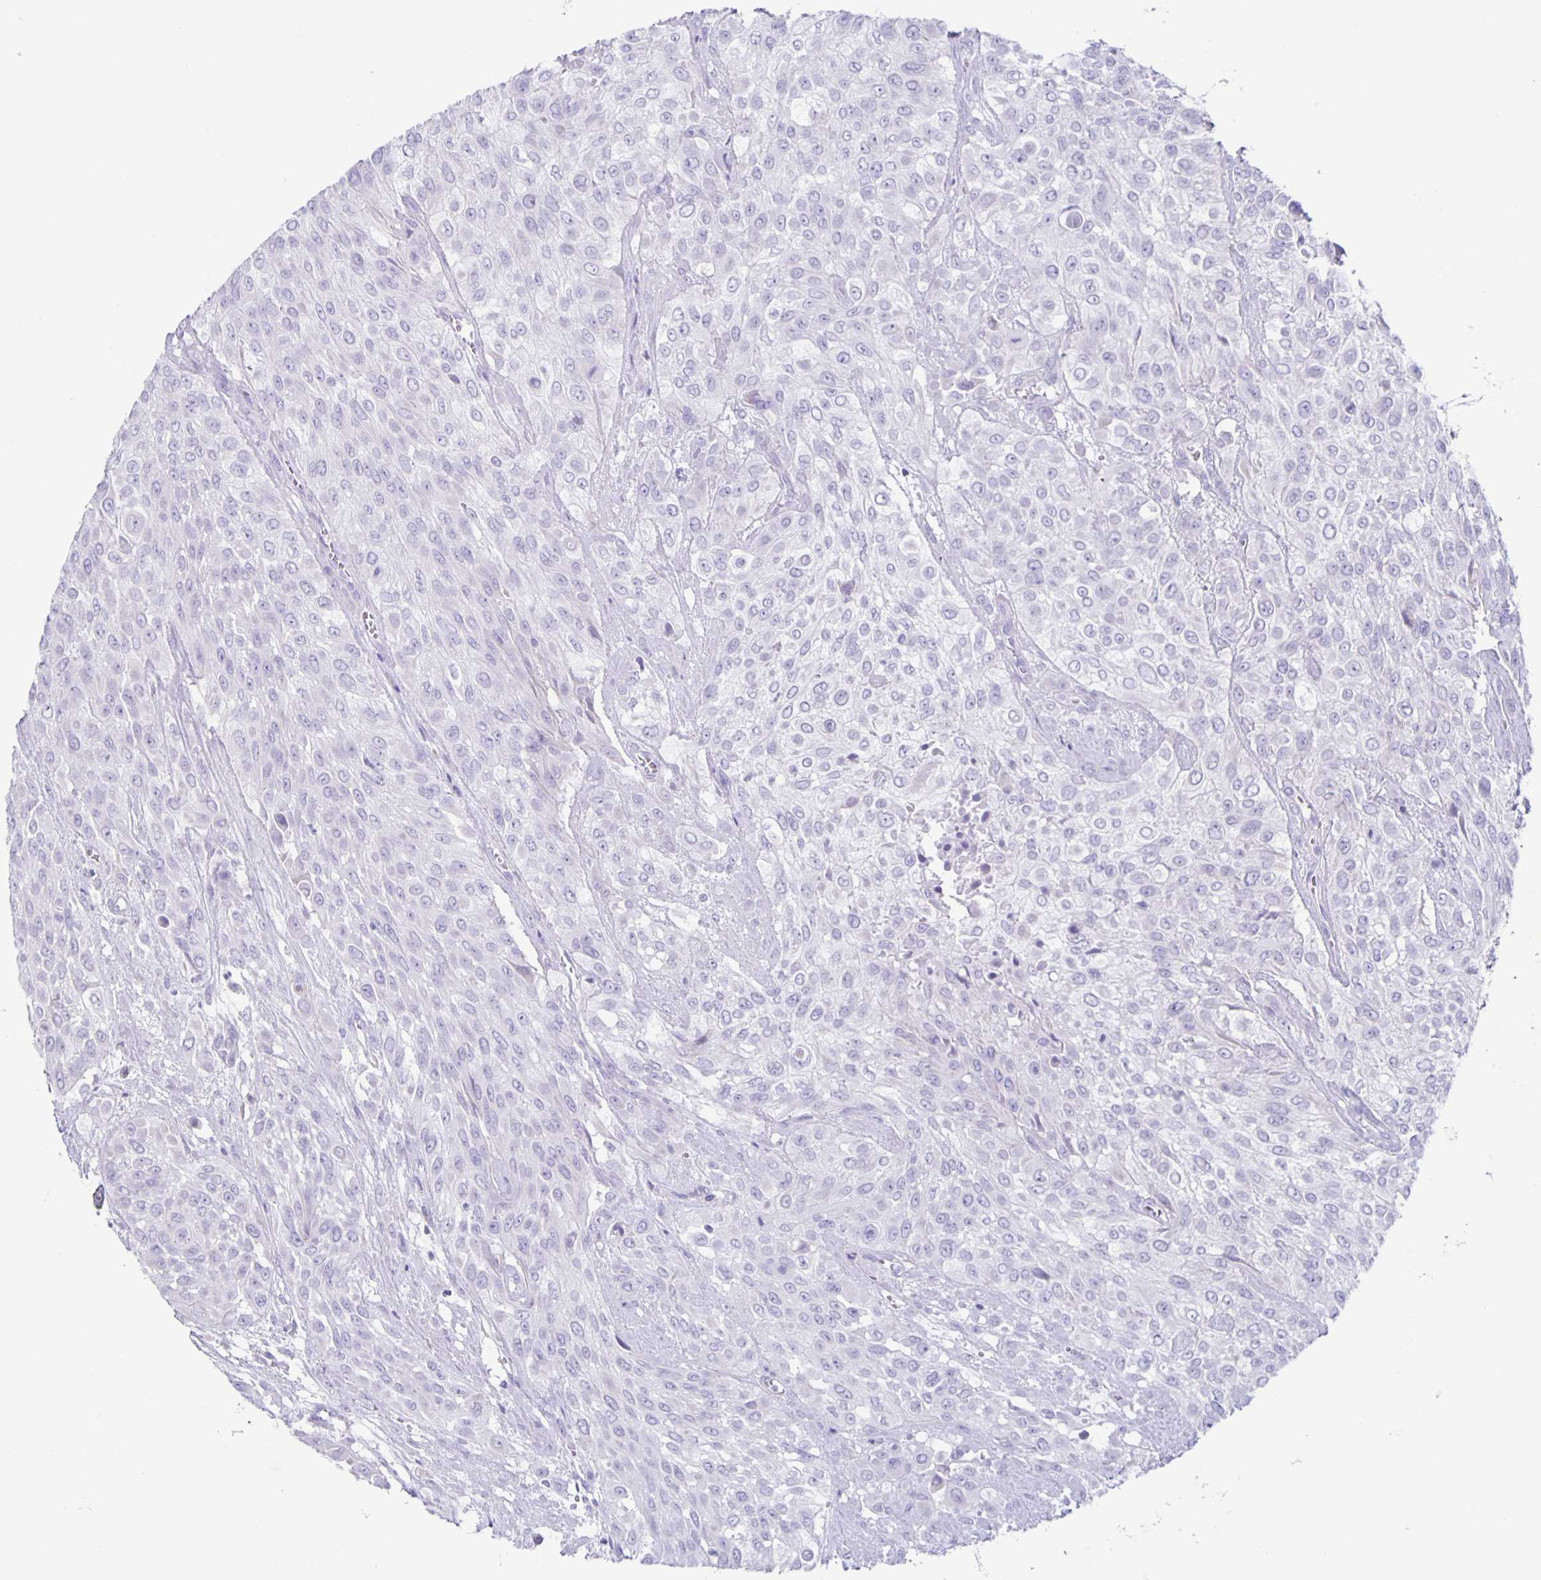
{"staining": {"intensity": "negative", "quantity": "none", "location": "none"}, "tissue": "urothelial cancer", "cell_type": "Tumor cells", "image_type": "cancer", "snomed": [{"axis": "morphology", "description": "Urothelial carcinoma, High grade"}, {"axis": "topography", "description": "Urinary bladder"}], "caption": "Tumor cells are negative for protein expression in human high-grade urothelial carcinoma.", "gene": "CT45A5", "patient": {"sex": "male", "age": 57}}